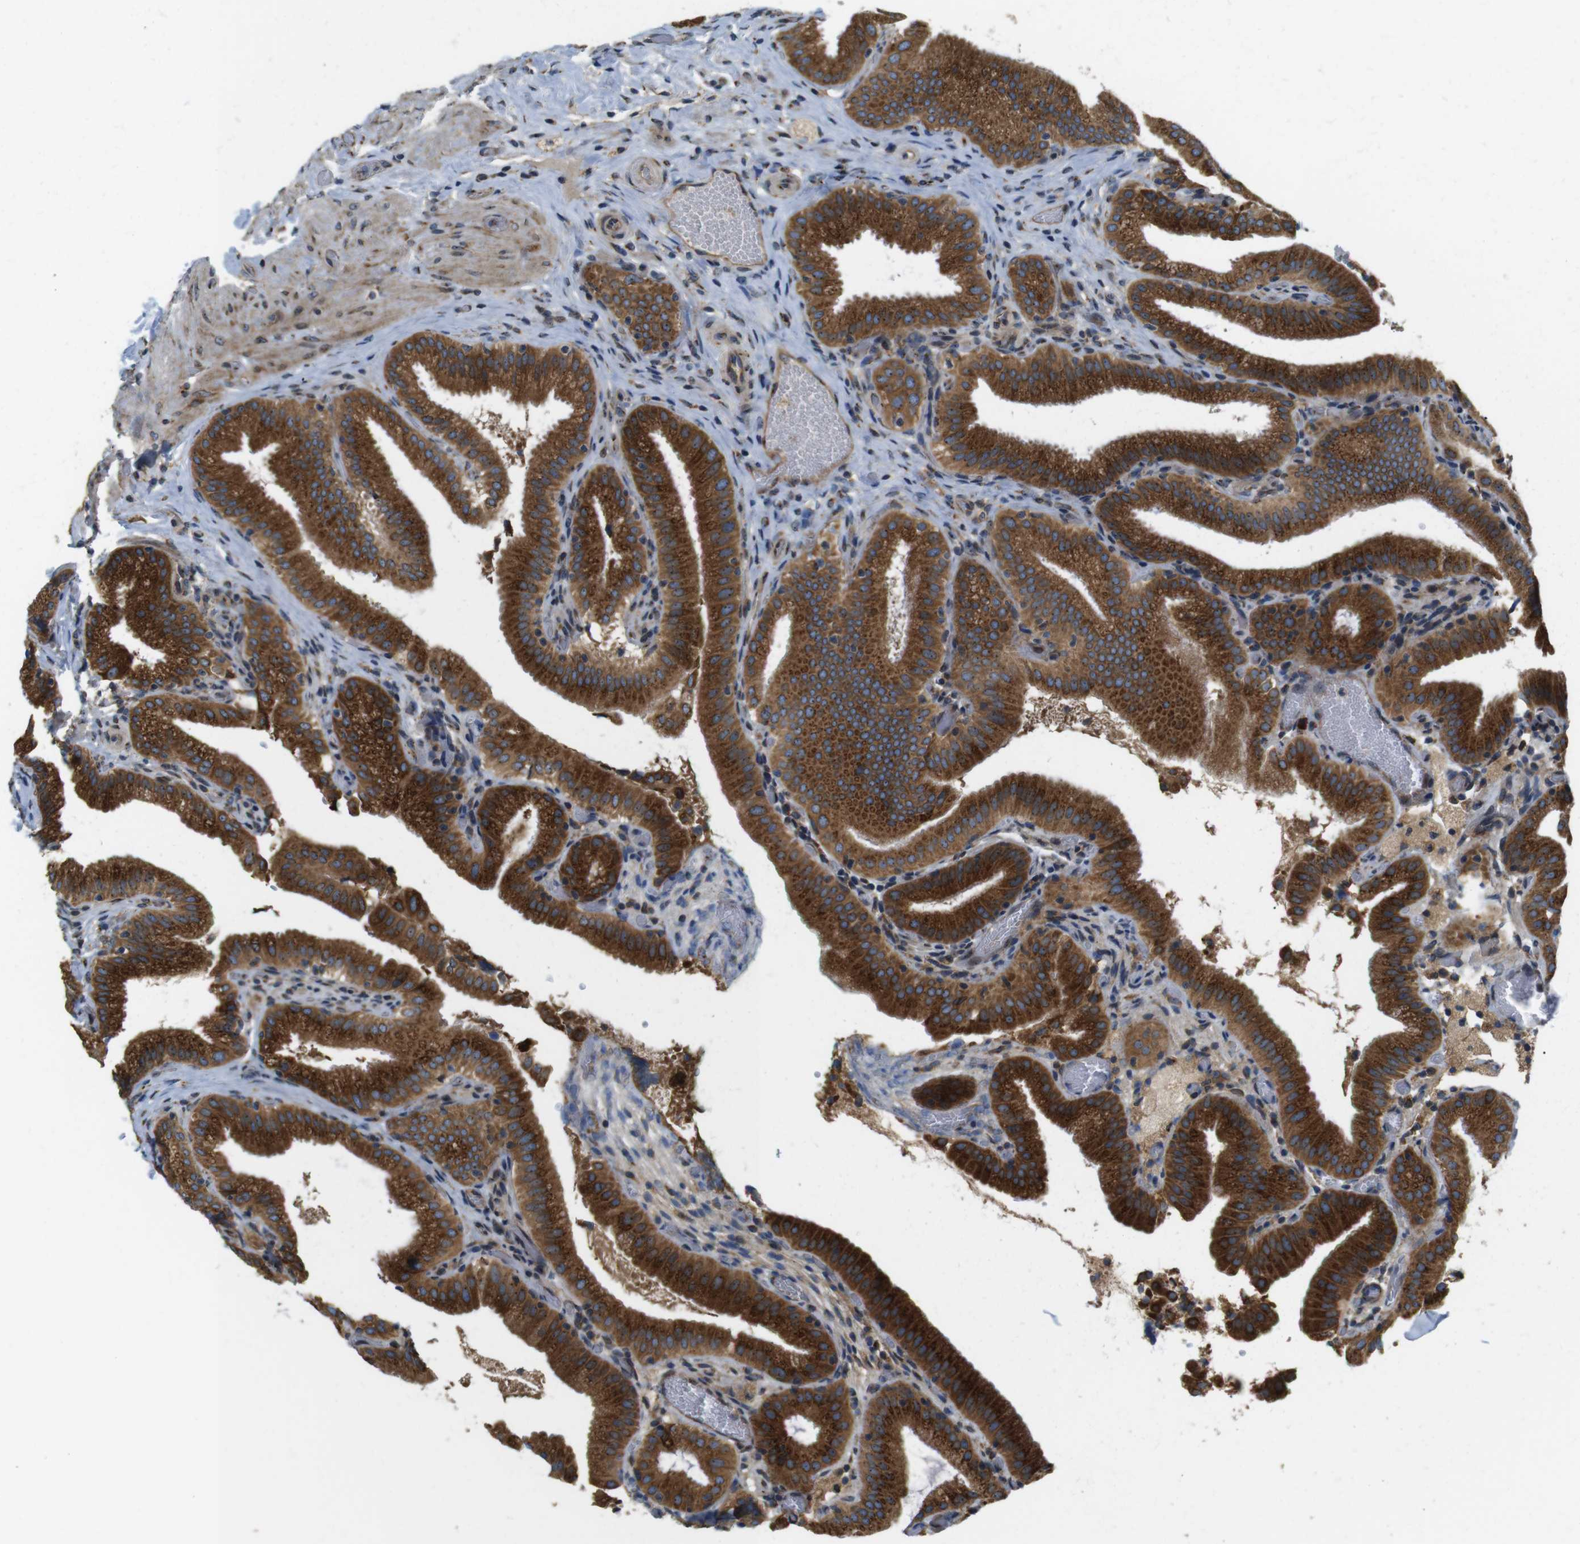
{"staining": {"intensity": "strong", "quantity": ">75%", "location": "cytoplasmic/membranous"}, "tissue": "gallbladder", "cell_type": "Glandular cells", "image_type": "normal", "snomed": [{"axis": "morphology", "description": "Normal tissue, NOS"}, {"axis": "topography", "description": "Gallbladder"}], "caption": "Immunohistochemistry (IHC) micrograph of normal human gallbladder stained for a protein (brown), which demonstrates high levels of strong cytoplasmic/membranous expression in about >75% of glandular cells.", "gene": "TMEM143", "patient": {"sex": "male", "age": 54}}